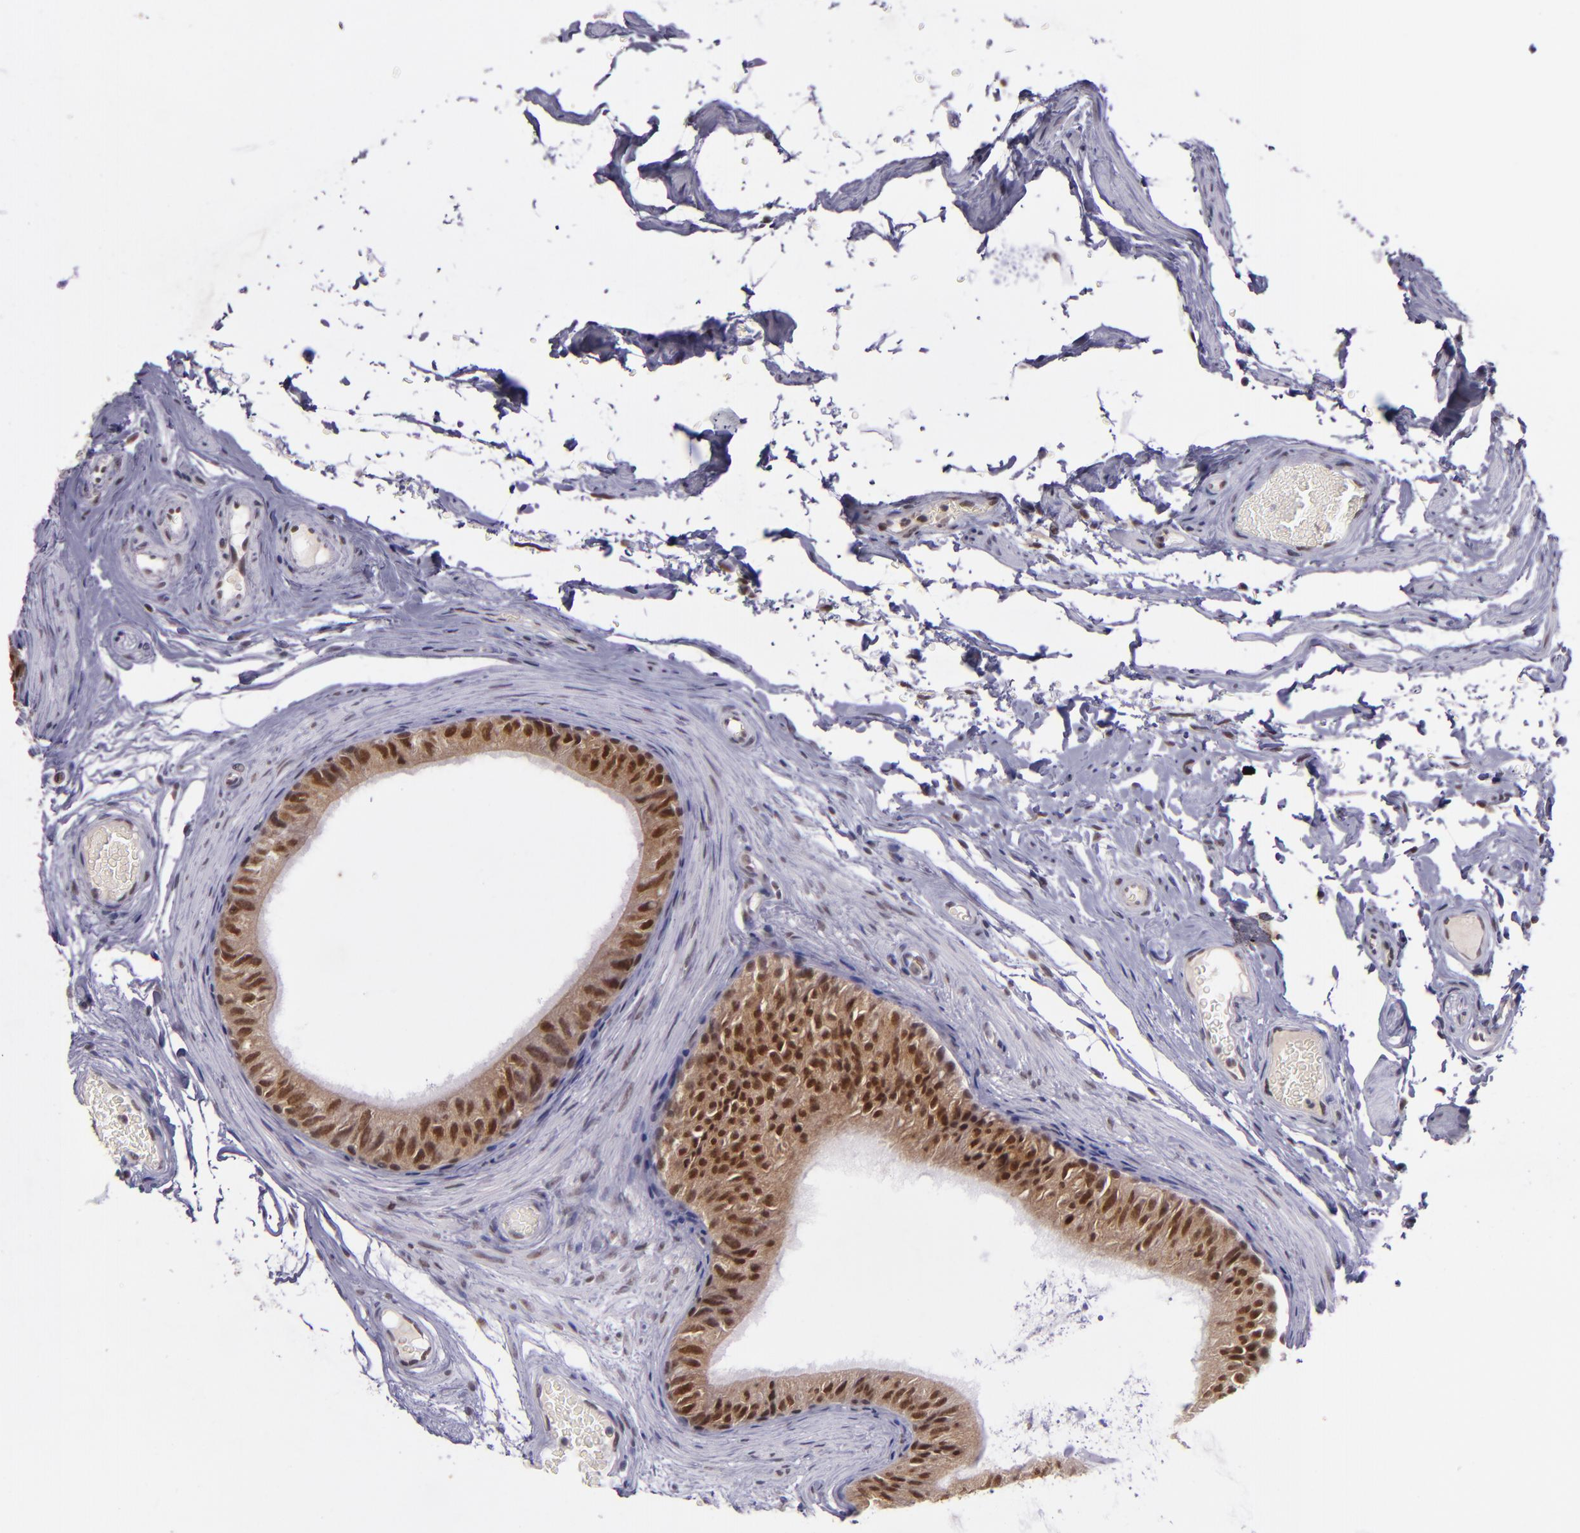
{"staining": {"intensity": "strong", "quantity": ">75%", "location": "cytoplasmic/membranous,nuclear"}, "tissue": "epididymis", "cell_type": "Glandular cells", "image_type": "normal", "snomed": [{"axis": "morphology", "description": "Normal tissue, NOS"}, {"axis": "topography", "description": "Testis"}, {"axis": "topography", "description": "Epididymis"}], "caption": "Brown immunohistochemical staining in benign epididymis demonstrates strong cytoplasmic/membranous,nuclear expression in about >75% of glandular cells. (DAB (3,3'-diaminobenzidine) IHC, brown staining for protein, blue staining for nuclei).", "gene": "BAG1", "patient": {"sex": "male", "age": 36}}